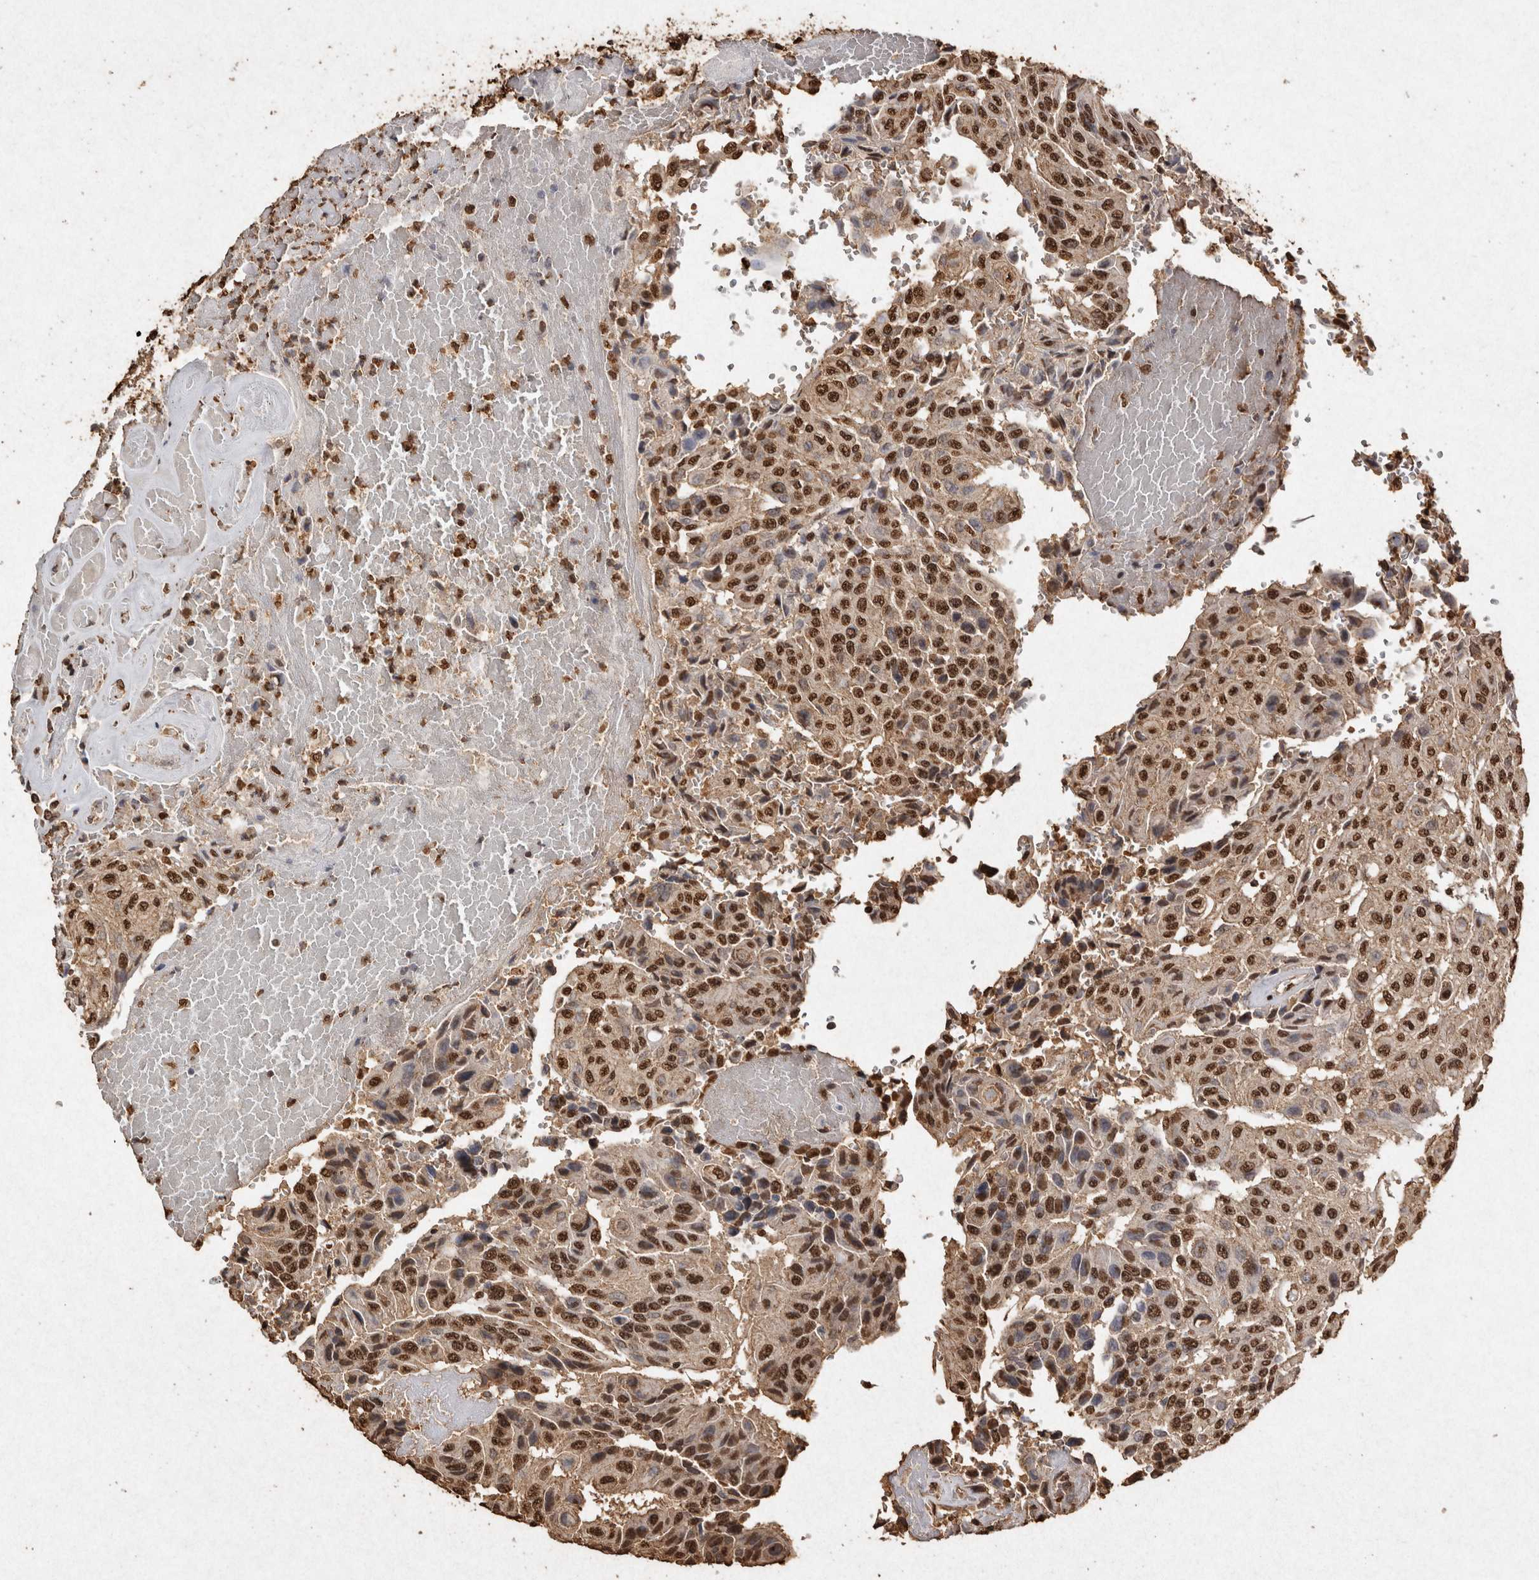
{"staining": {"intensity": "strong", "quantity": ">75%", "location": "nuclear"}, "tissue": "urothelial cancer", "cell_type": "Tumor cells", "image_type": "cancer", "snomed": [{"axis": "morphology", "description": "Urothelial carcinoma, High grade"}, {"axis": "topography", "description": "Urinary bladder"}], "caption": "This image reveals immunohistochemistry (IHC) staining of urothelial cancer, with high strong nuclear expression in about >75% of tumor cells.", "gene": "FSTL3", "patient": {"sex": "male", "age": 66}}